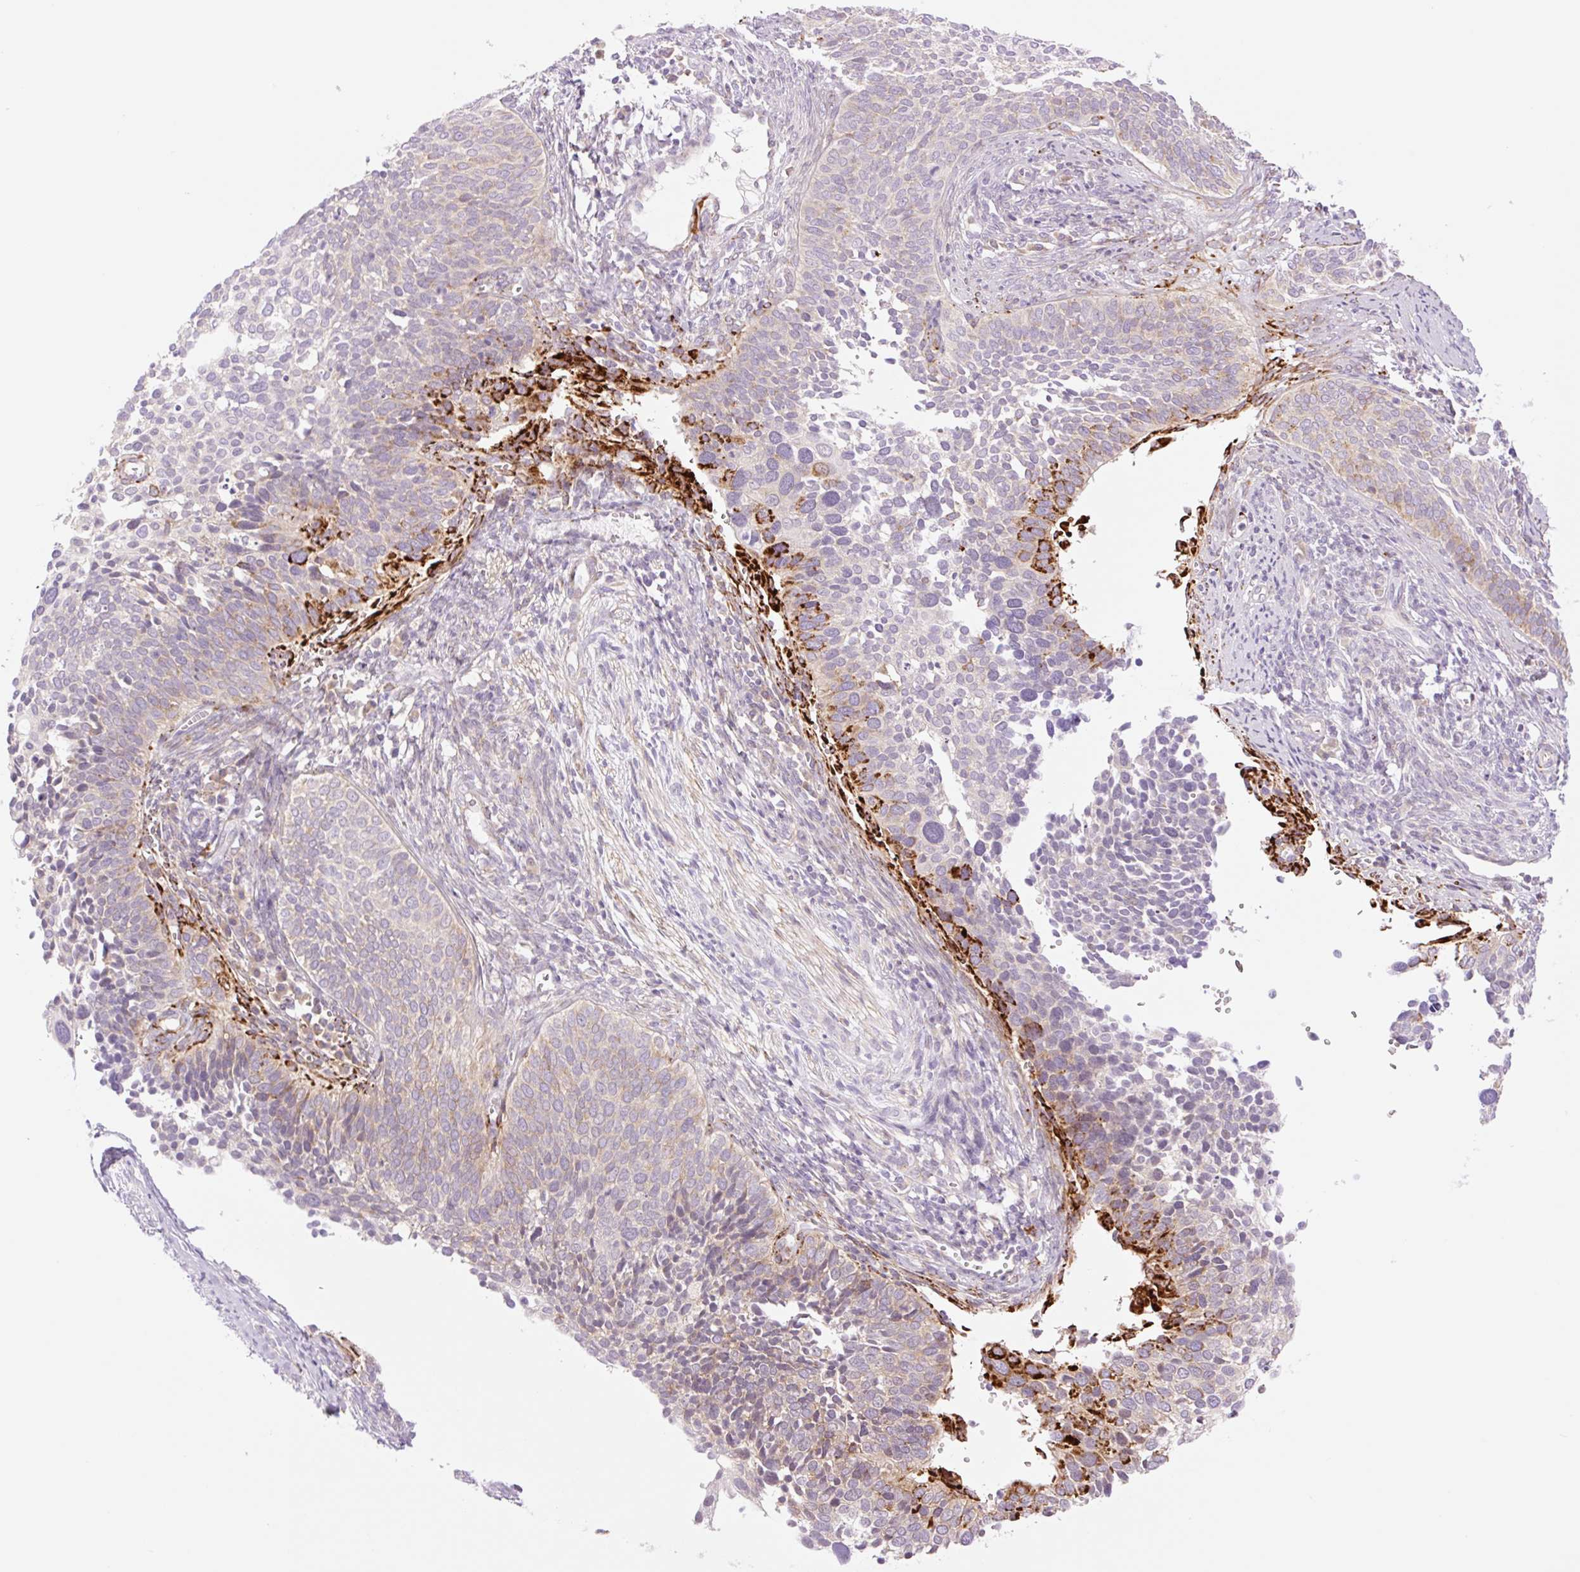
{"staining": {"intensity": "strong", "quantity": "<25%", "location": "cytoplasmic/membranous"}, "tissue": "cervical cancer", "cell_type": "Tumor cells", "image_type": "cancer", "snomed": [{"axis": "morphology", "description": "Squamous cell carcinoma, NOS"}, {"axis": "topography", "description": "Cervix"}], "caption": "Immunohistochemical staining of human cervical cancer (squamous cell carcinoma) demonstrates medium levels of strong cytoplasmic/membranous protein staining in about <25% of tumor cells.", "gene": "COL5A1", "patient": {"sex": "female", "age": 34}}